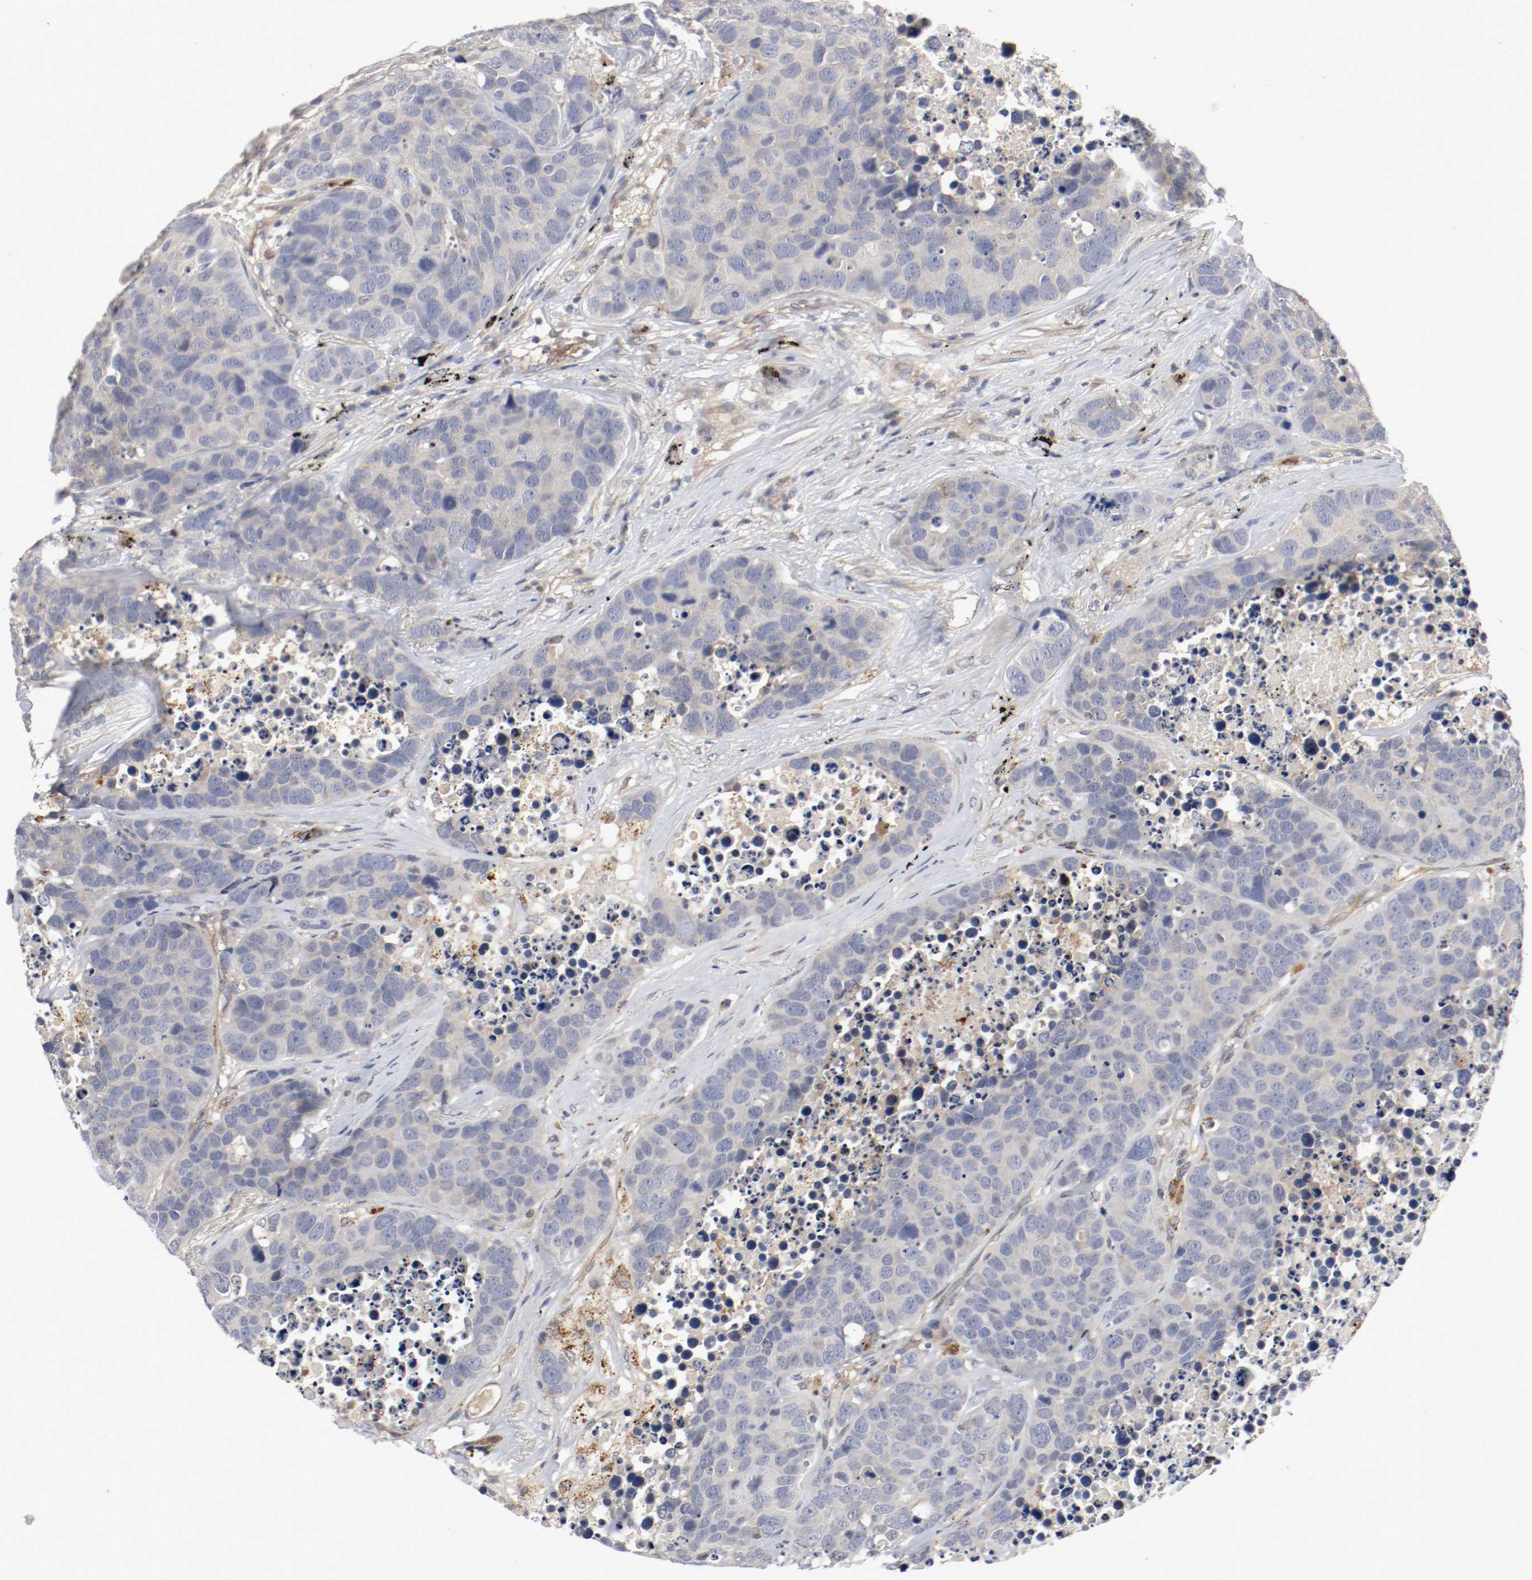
{"staining": {"intensity": "weak", "quantity": "<25%", "location": "cytoplasmic/membranous"}, "tissue": "carcinoid", "cell_type": "Tumor cells", "image_type": "cancer", "snomed": [{"axis": "morphology", "description": "Carcinoid, malignant, NOS"}, {"axis": "topography", "description": "Lung"}], "caption": "This histopathology image is of carcinoid stained with immunohistochemistry (IHC) to label a protein in brown with the nuclei are counter-stained blue. There is no positivity in tumor cells.", "gene": "REN", "patient": {"sex": "male", "age": 60}}